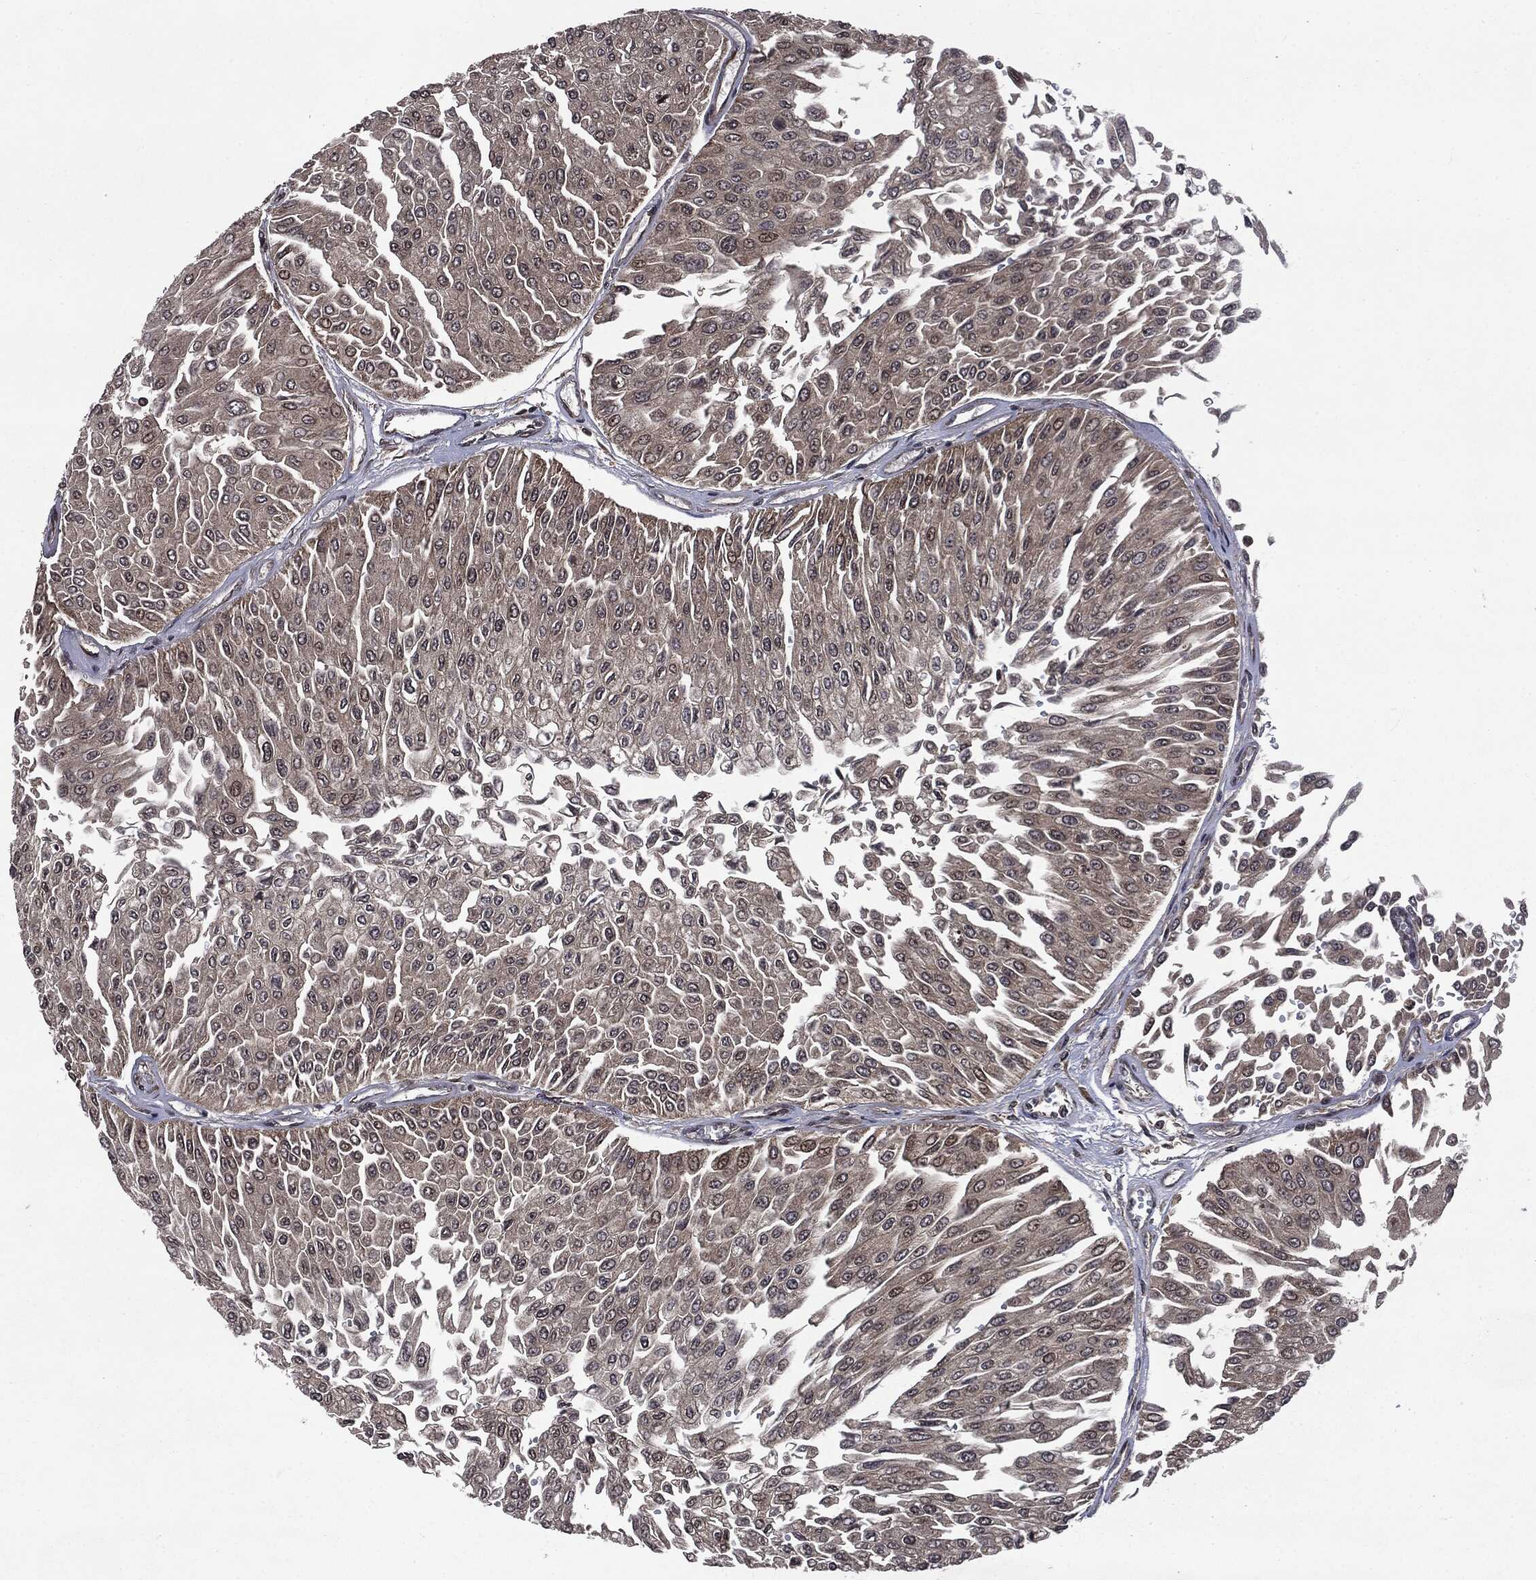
{"staining": {"intensity": "weak", "quantity": "<25%", "location": "cytoplasmic/membranous"}, "tissue": "urothelial cancer", "cell_type": "Tumor cells", "image_type": "cancer", "snomed": [{"axis": "morphology", "description": "Urothelial carcinoma, Low grade"}, {"axis": "topography", "description": "Urinary bladder"}], "caption": "Immunohistochemistry (IHC) micrograph of human urothelial carcinoma (low-grade) stained for a protein (brown), which demonstrates no expression in tumor cells.", "gene": "STAU2", "patient": {"sex": "male", "age": 67}}